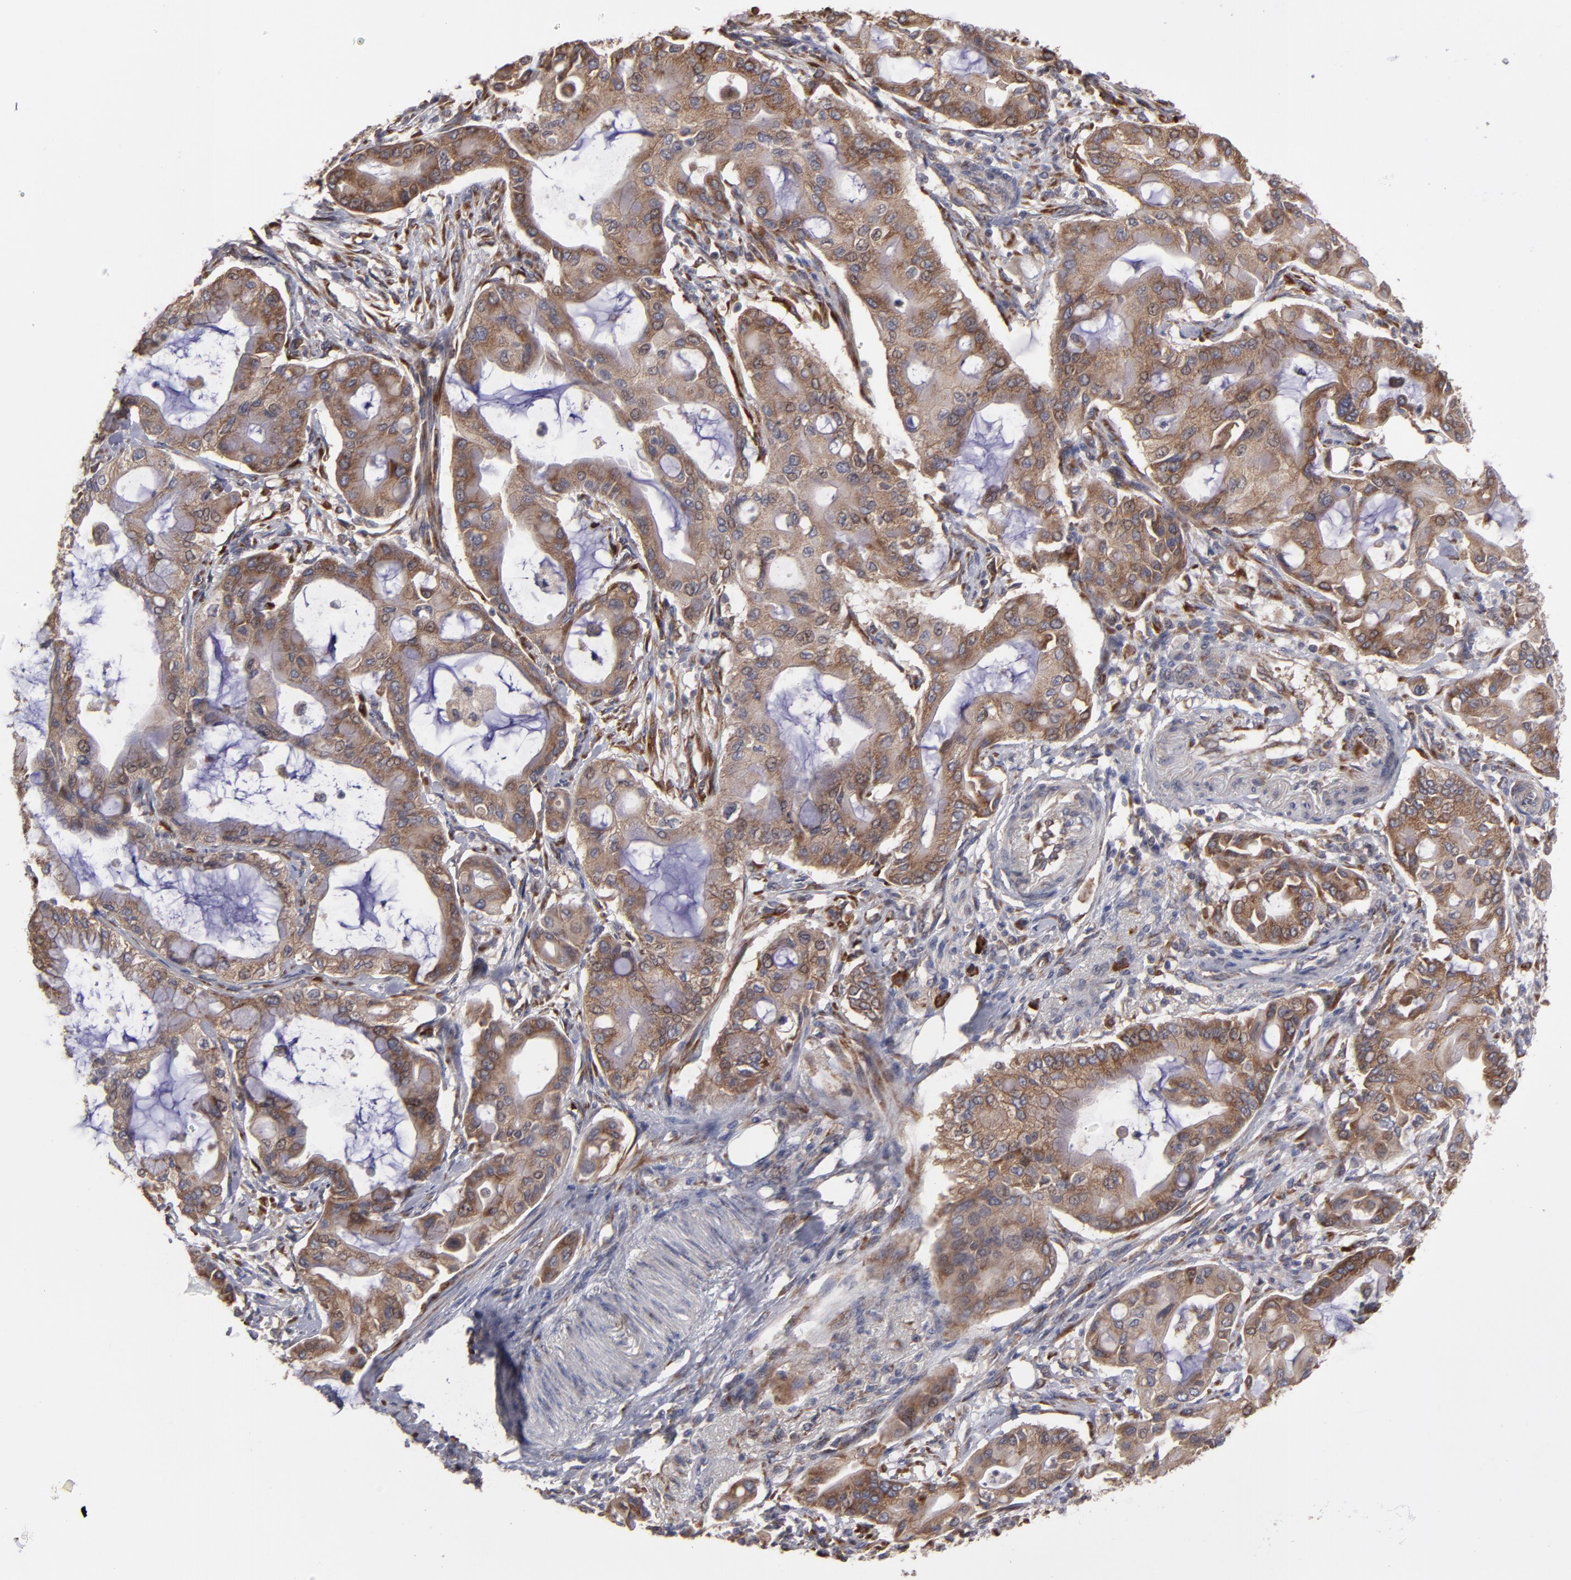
{"staining": {"intensity": "moderate", "quantity": ">75%", "location": "cytoplasmic/membranous"}, "tissue": "pancreatic cancer", "cell_type": "Tumor cells", "image_type": "cancer", "snomed": [{"axis": "morphology", "description": "Adenocarcinoma, NOS"}, {"axis": "morphology", "description": "Adenocarcinoma, metastatic, NOS"}, {"axis": "topography", "description": "Lymph node"}, {"axis": "topography", "description": "Pancreas"}, {"axis": "topography", "description": "Duodenum"}], "caption": "This photomicrograph shows immunohistochemistry staining of adenocarcinoma (pancreatic), with medium moderate cytoplasmic/membranous staining in about >75% of tumor cells.", "gene": "SND1", "patient": {"sex": "female", "age": 64}}